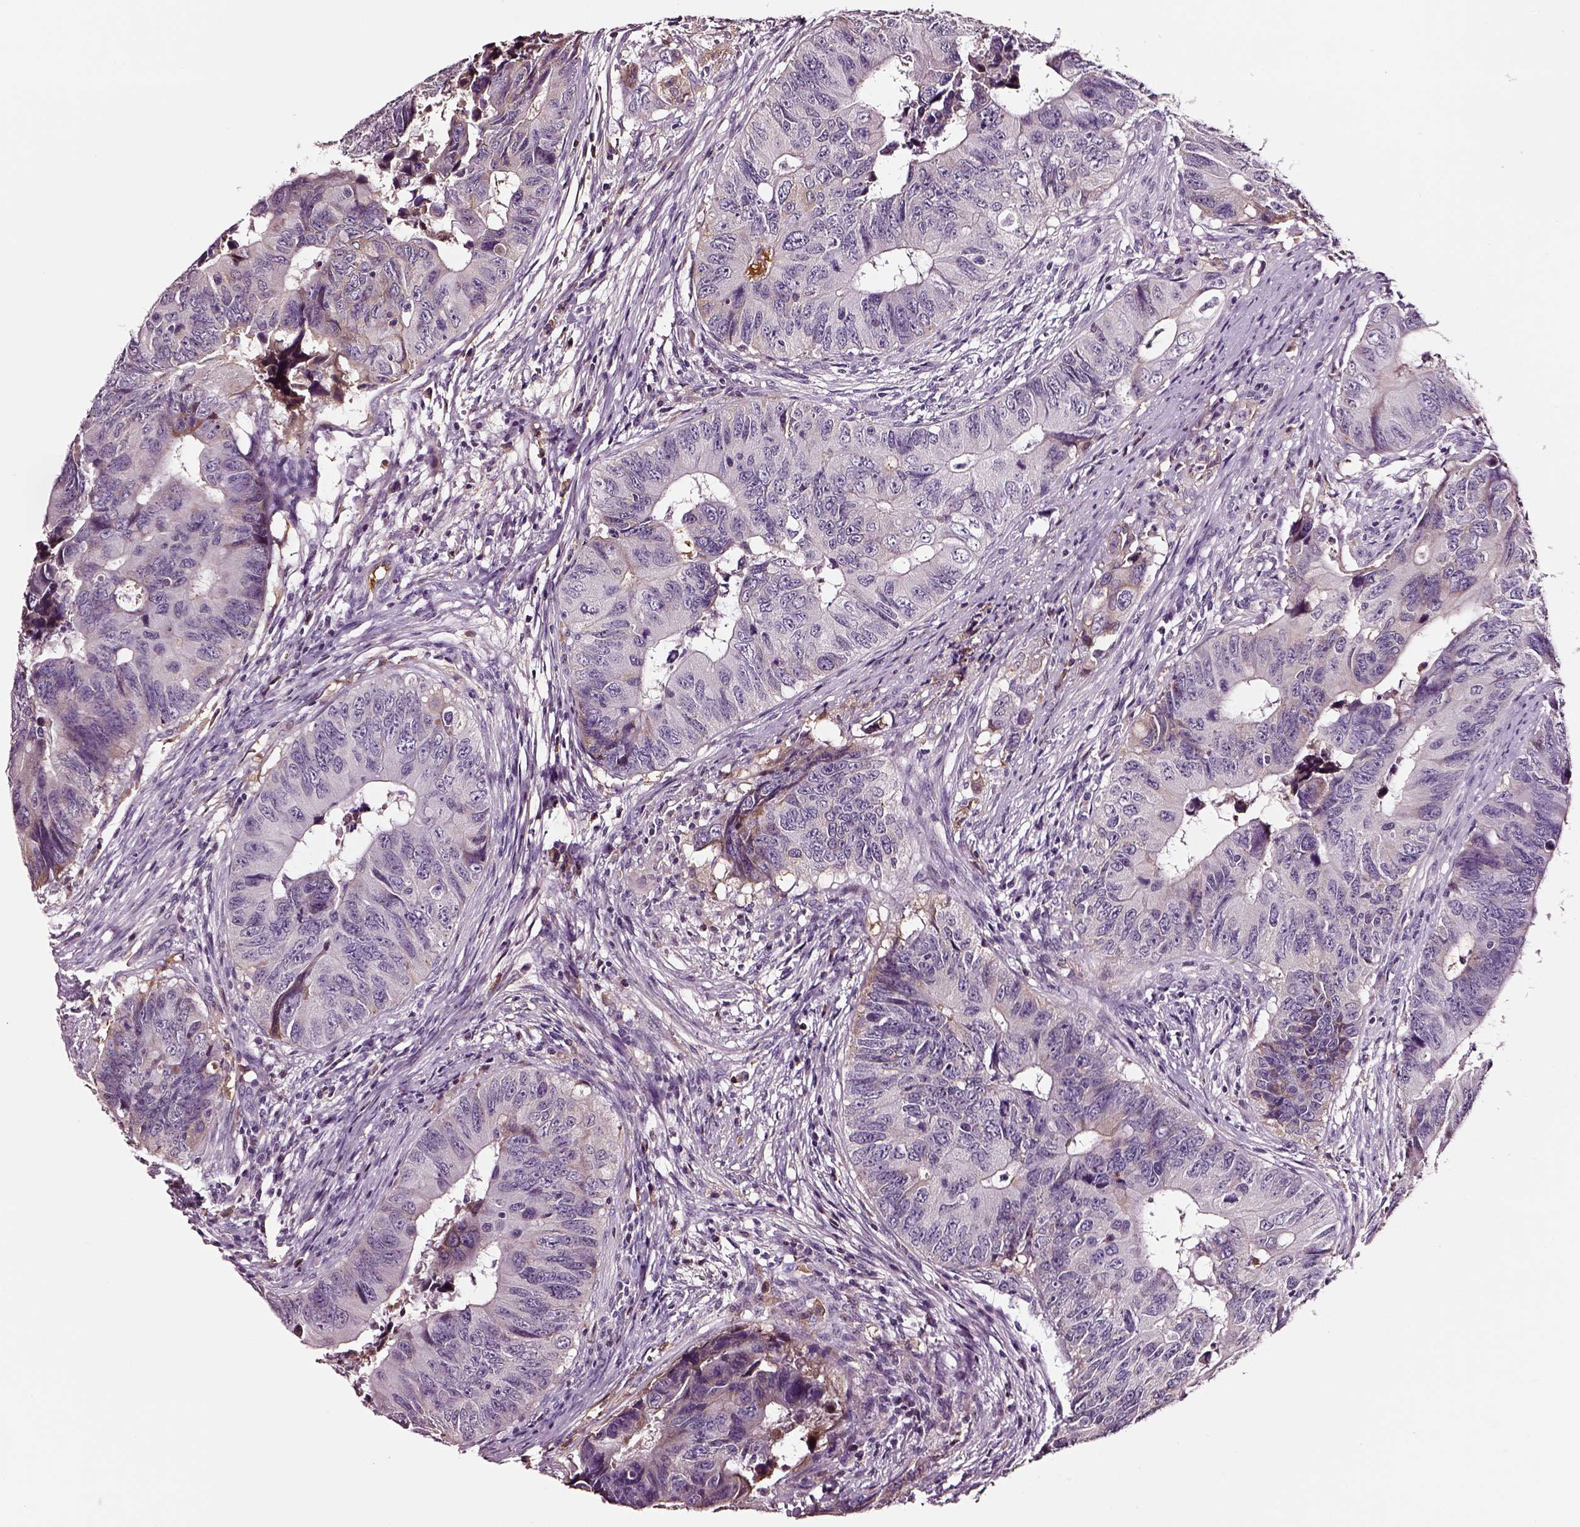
{"staining": {"intensity": "negative", "quantity": "none", "location": "none"}, "tissue": "colorectal cancer", "cell_type": "Tumor cells", "image_type": "cancer", "snomed": [{"axis": "morphology", "description": "Adenocarcinoma, NOS"}, {"axis": "topography", "description": "Colon"}], "caption": "Immunohistochemistry of colorectal adenocarcinoma reveals no positivity in tumor cells.", "gene": "TF", "patient": {"sex": "female", "age": 82}}